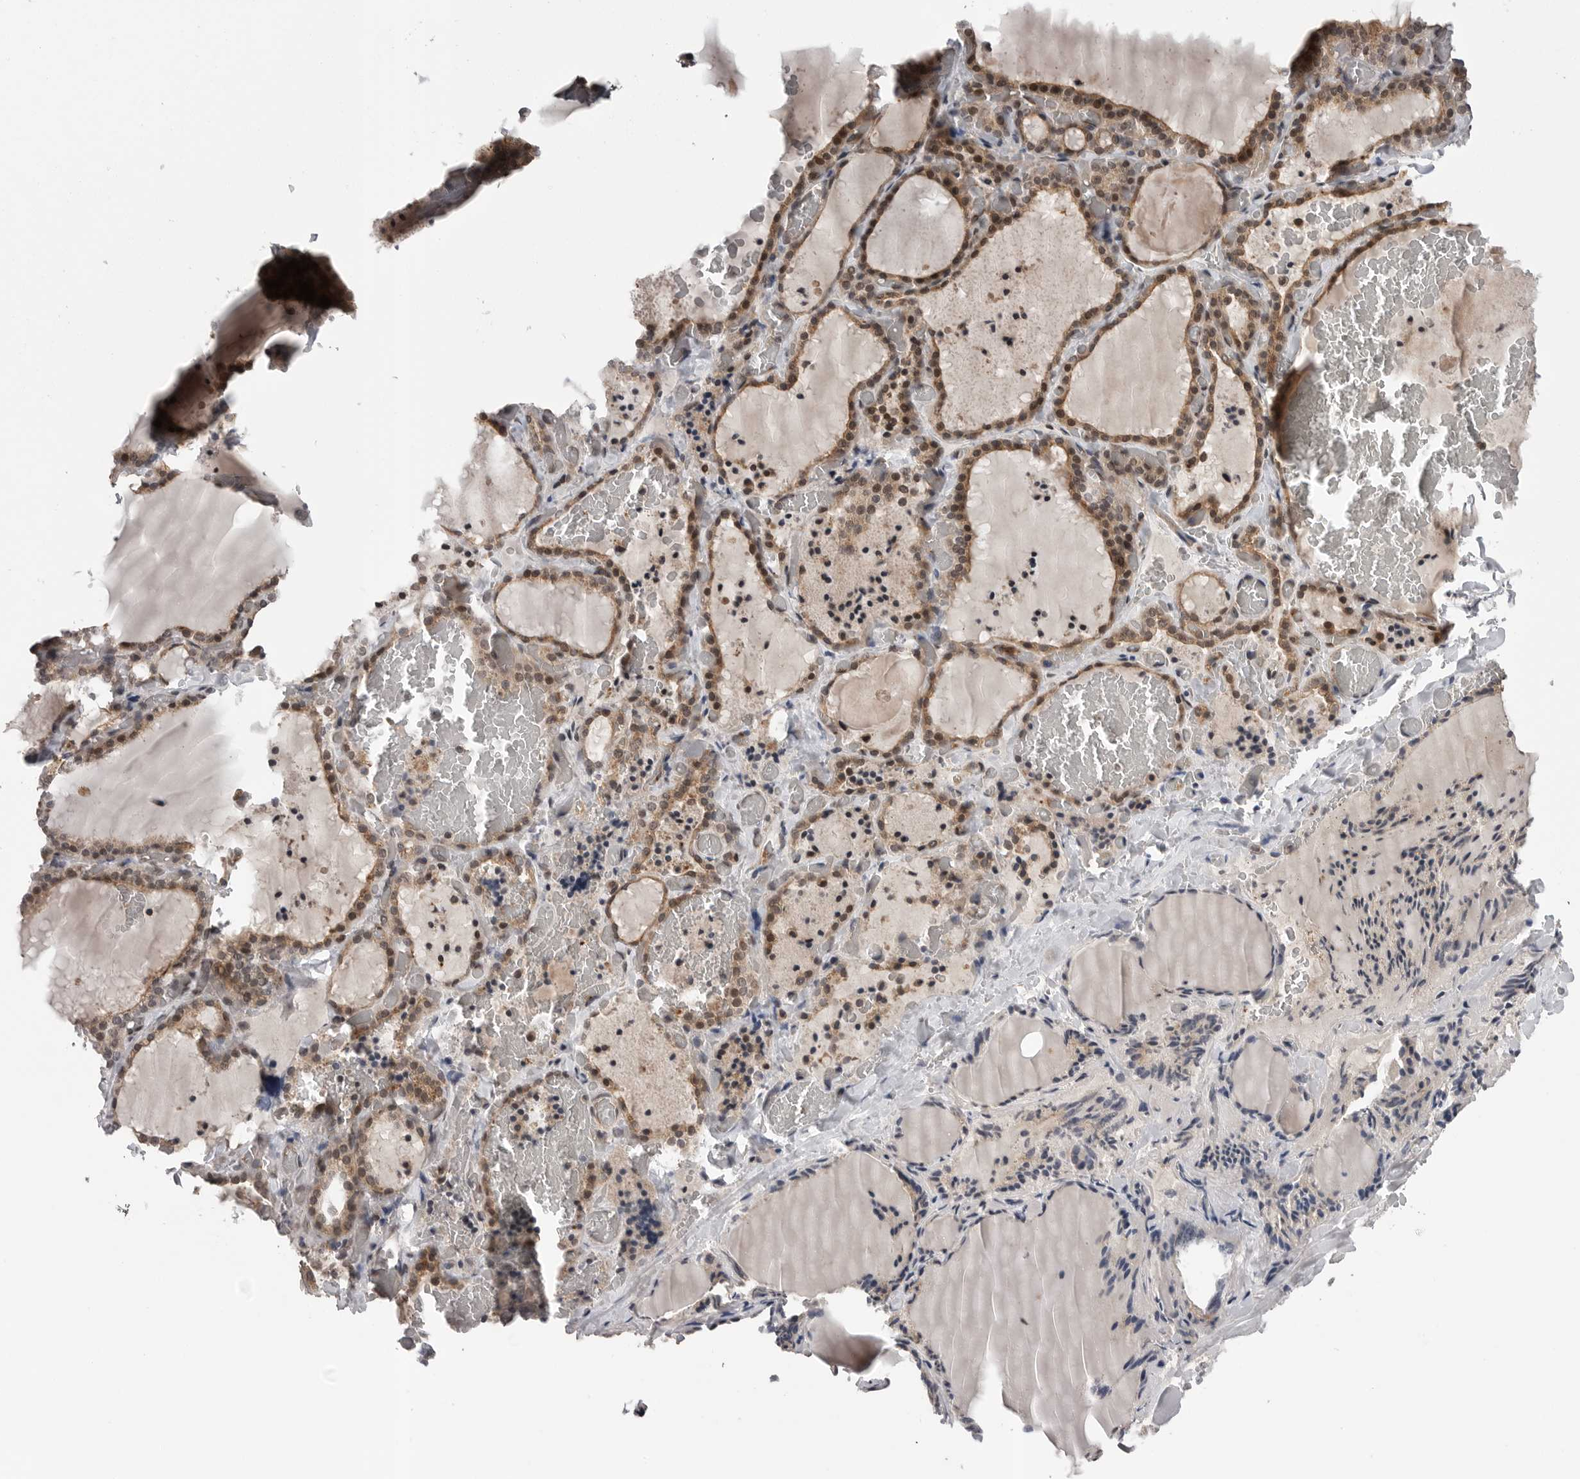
{"staining": {"intensity": "moderate", "quantity": ">75%", "location": "cytoplasmic/membranous,nuclear"}, "tissue": "thyroid gland", "cell_type": "Glandular cells", "image_type": "normal", "snomed": [{"axis": "morphology", "description": "Normal tissue, NOS"}, {"axis": "topography", "description": "Thyroid gland"}], "caption": "Thyroid gland stained for a protein (brown) reveals moderate cytoplasmic/membranous,nuclear positive expression in approximately >75% of glandular cells.", "gene": "AOAH", "patient": {"sex": "female", "age": 22}}